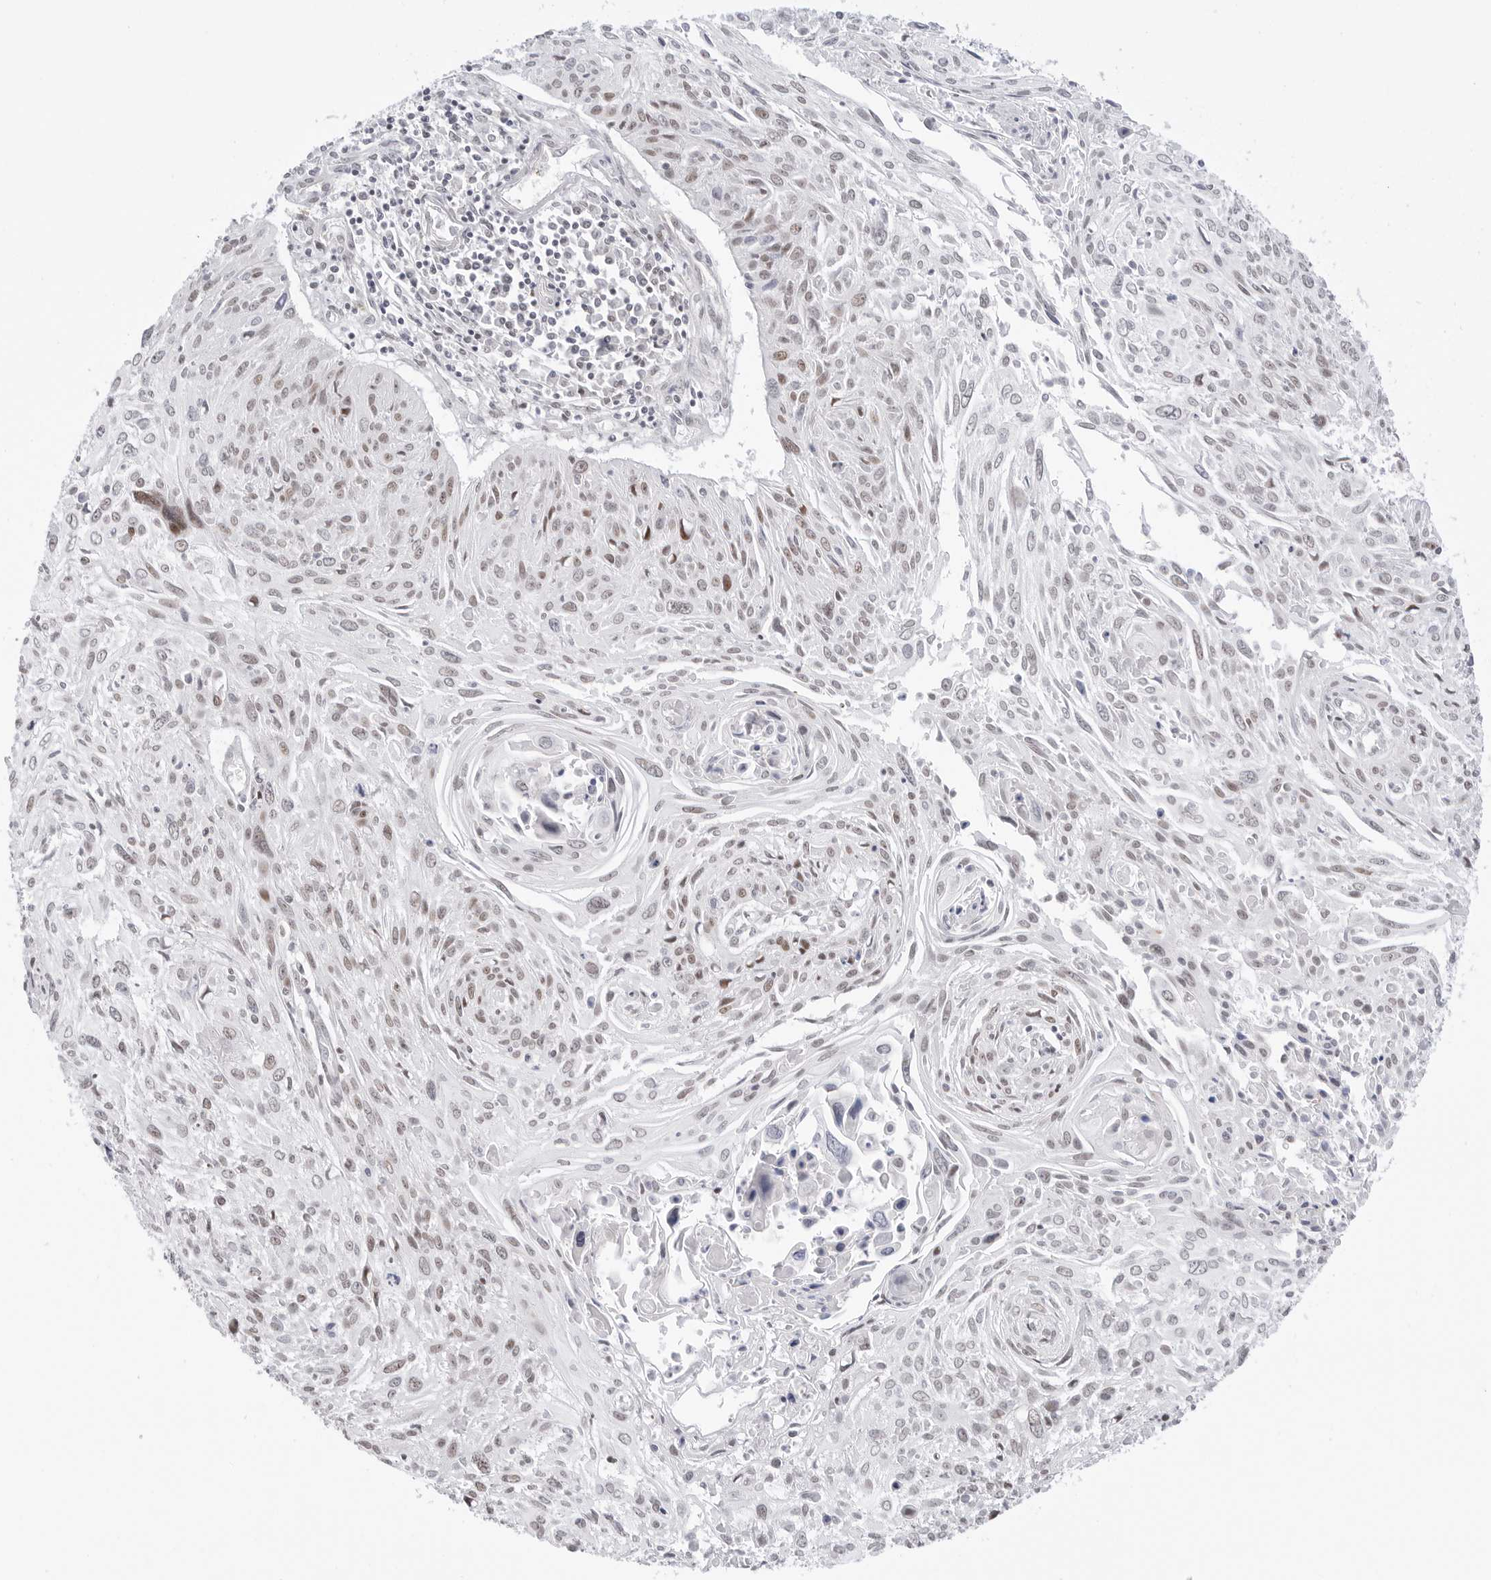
{"staining": {"intensity": "weak", "quantity": "25%-75%", "location": "nuclear"}, "tissue": "cervical cancer", "cell_type": "Tumor cells", "image_type": "cancer", "snomed": [{"axis": "morphology", "description": "Squamous cell carcinoma, NOS"}, {"axis": "topography", "description": "Cervix"}], "caption": "Weak nuclear staining is present in about 25%-75% of tumor cells in squamous cell carcinoma (cervical). Nuclei are stained in blue.", "gene": "C1orf162", "patient": {"sex": "female", "age": 51}}